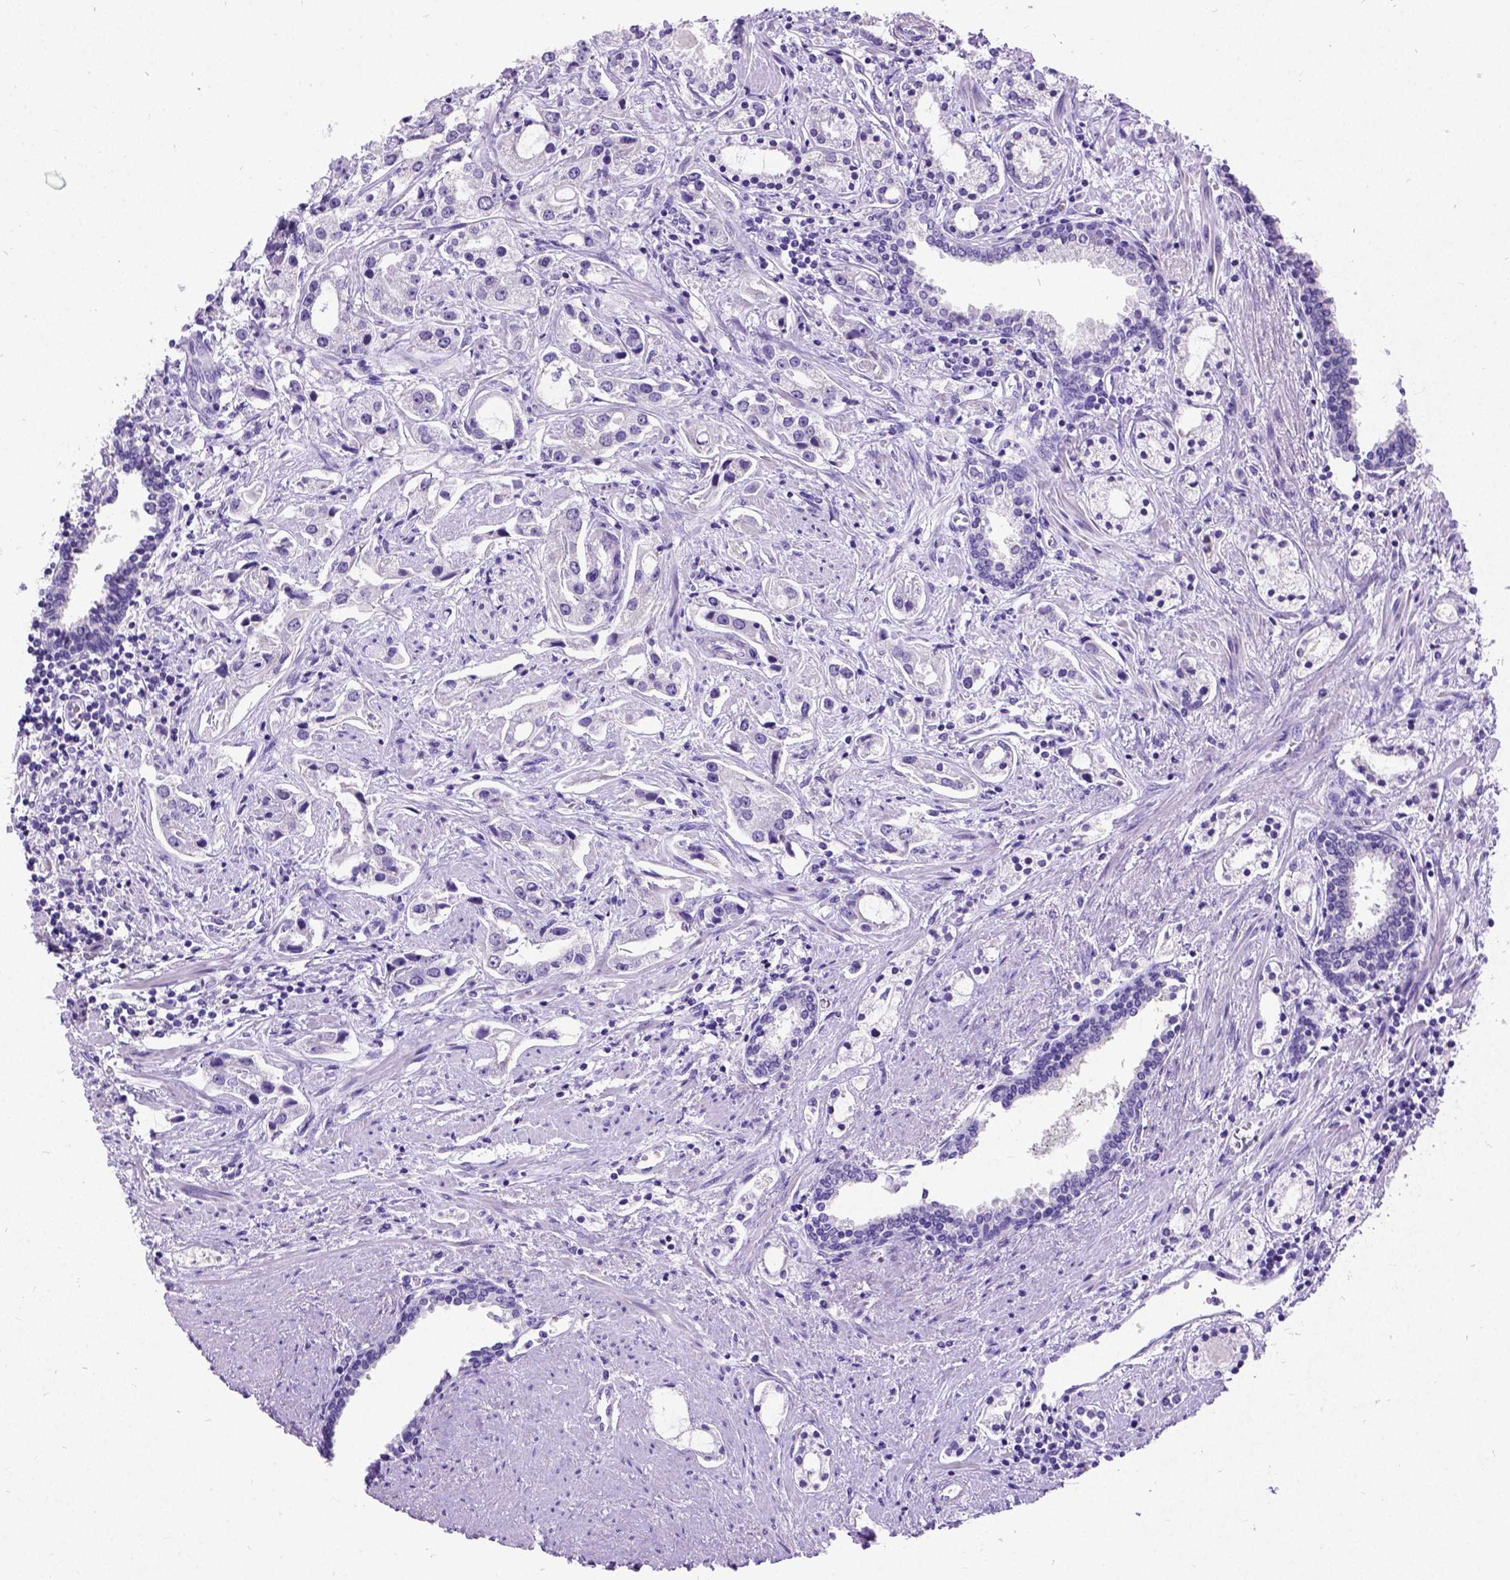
{"staining": {"intensity": "negative", "quantity": "none", "location": "none"}, "tissue": "prostate cancer", "cell_type": "Tumor cells", "image_type": "cancer", "snomed": [{"axis": "morphology", "description": "Adenocarcinoma, Medium grade"}, {"axis": "topography", "description": "Prostate"}], "caption": "Prostate cancer was stained to show a protein in brown. There is no significant staining in tumor cells.", "gene": "NEUROD4", "patient": {"sex": "male", "age": 57}}